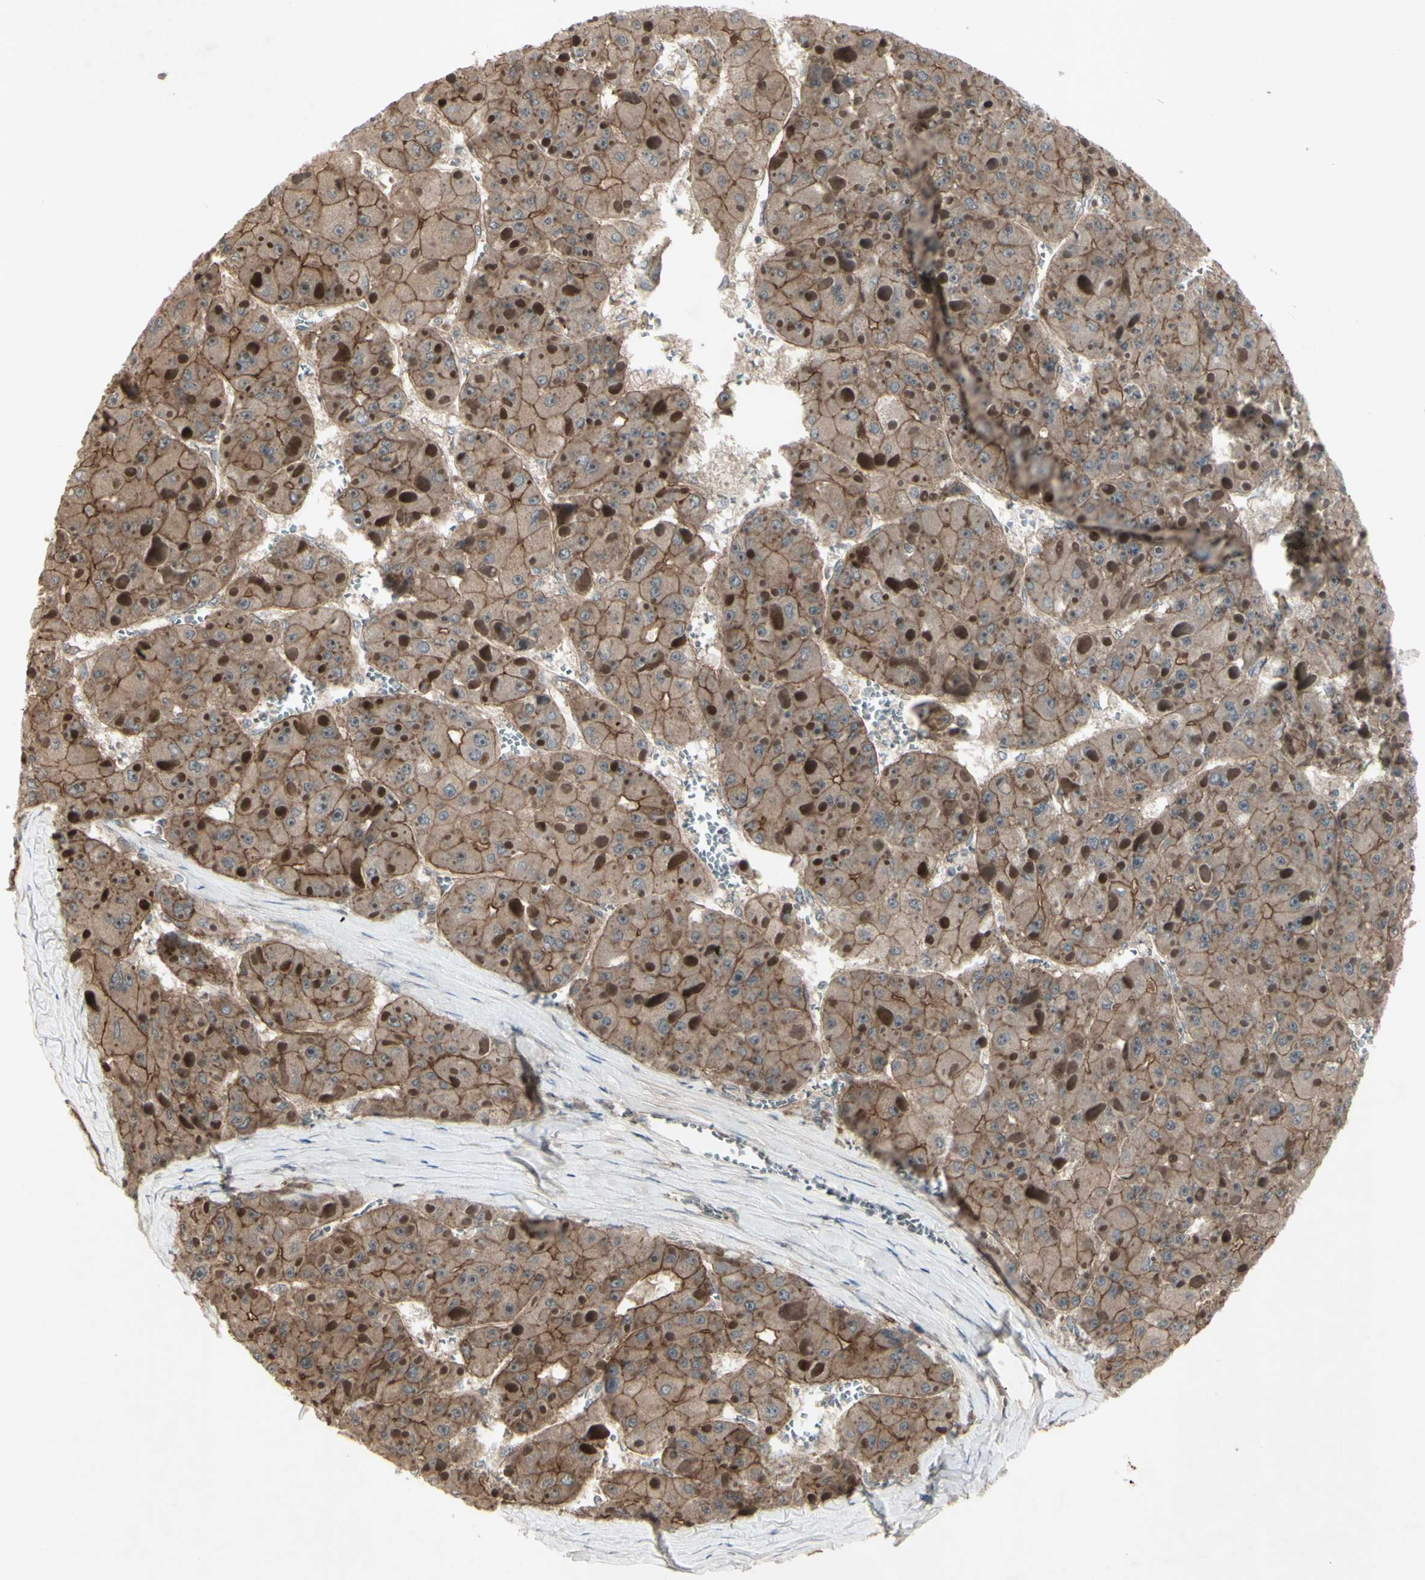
{"staining": {"intensity": "moderate", "quantity": ">75%", "location": "cytoplasmic/membranous"}, "tissue": "liver cancer", "cell_type": "Tumor cells", "image_type": "cancer", "snomed": [{"axis": "morphology", "description": "Carcinoma, Hepatocellular, NOS"}, {"axis": "topography", "description": "Liver"}], "caption": "Brown immunohistochemical staining in liver cancer demonstrates moderate cytoplasmic/membranous staining in approximately >75% of tumor cells. Nuclei are stained in blue.", "gene": "JAG1", "patient": {"sex": "female", "age": 73}}